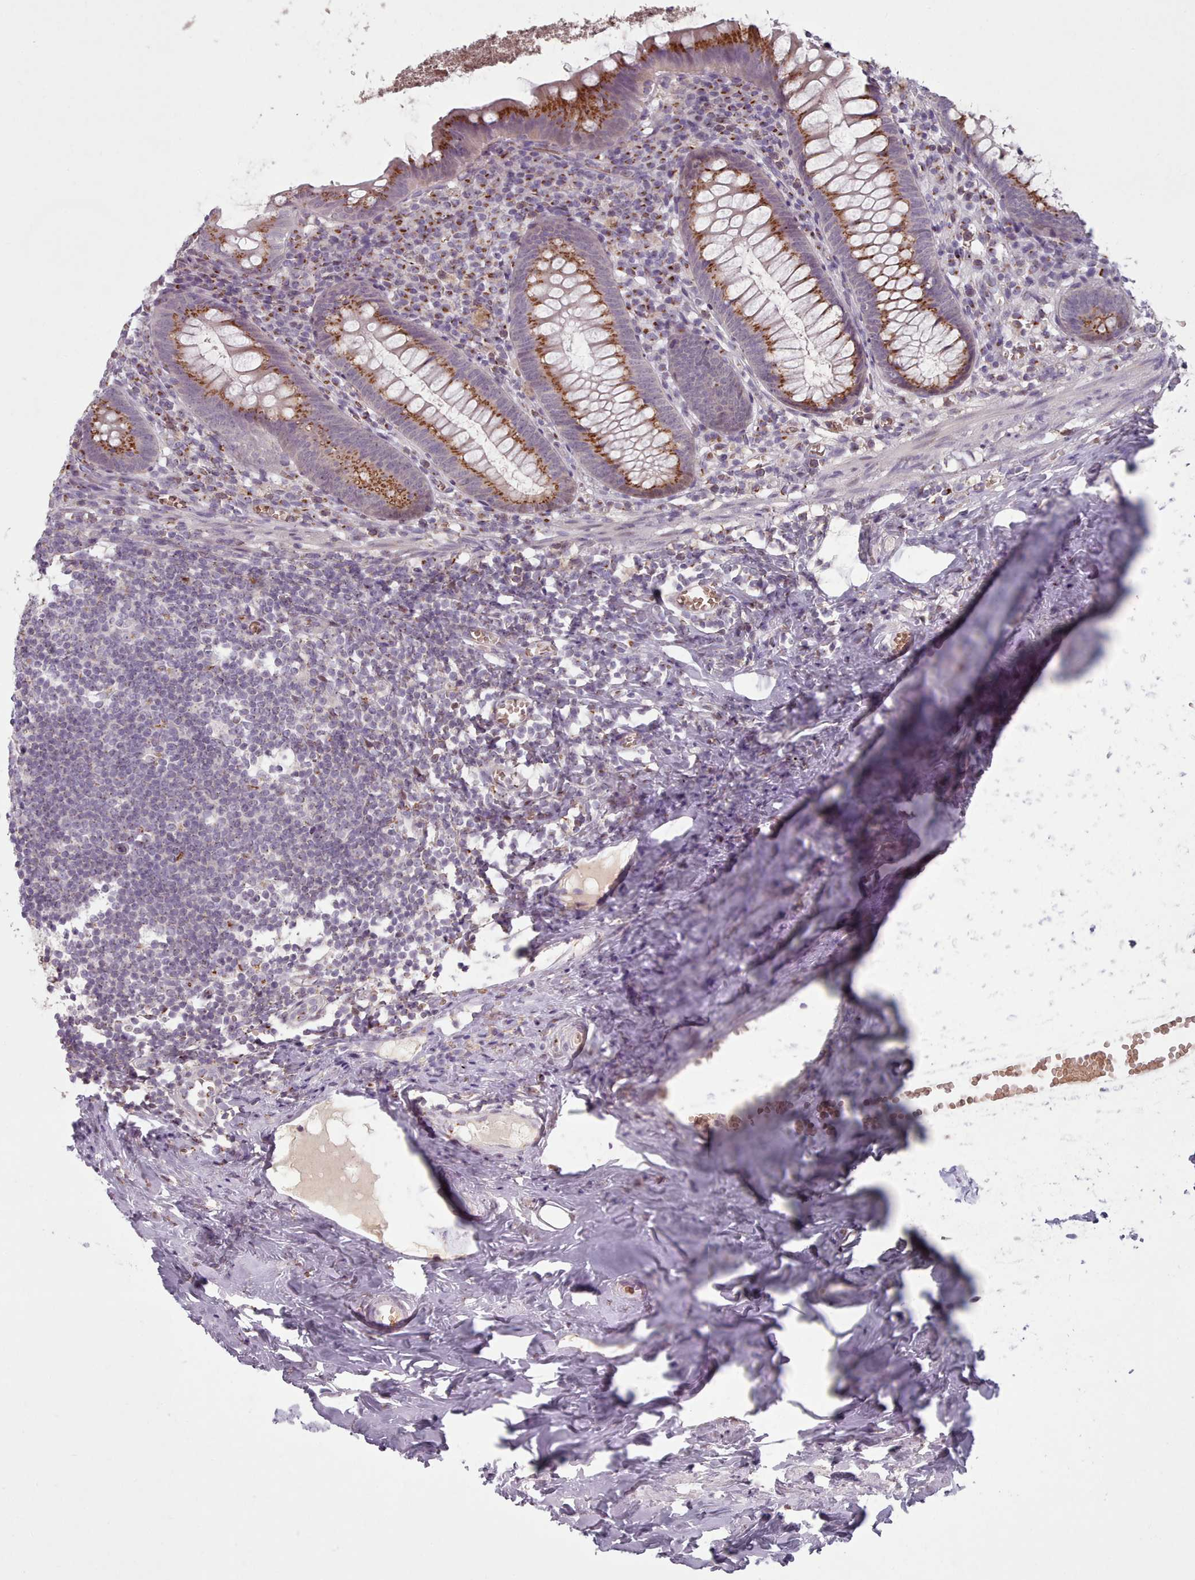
{"staining": {"intensity": "strong", "quantity": ">75%", "location": "cytoplasmic/membranous"}, "tissue": "appendix", "cell_type": "Glandular cells", "image_type": "normal", "snomed": [{"axis": "morphology", "description": "Normal tissue, NOS"}, {"axis": "topography", "description": "Appendix"}], "caption": "This is a photomicrograph of immunohistochemistry (IHC) staining of unremarkable appendix, which shows strong staining in the cytoplasmic/membranous of glandular cells.", "gene": "MAN1B1", "patient": {"sex": "female", "age": 51}}